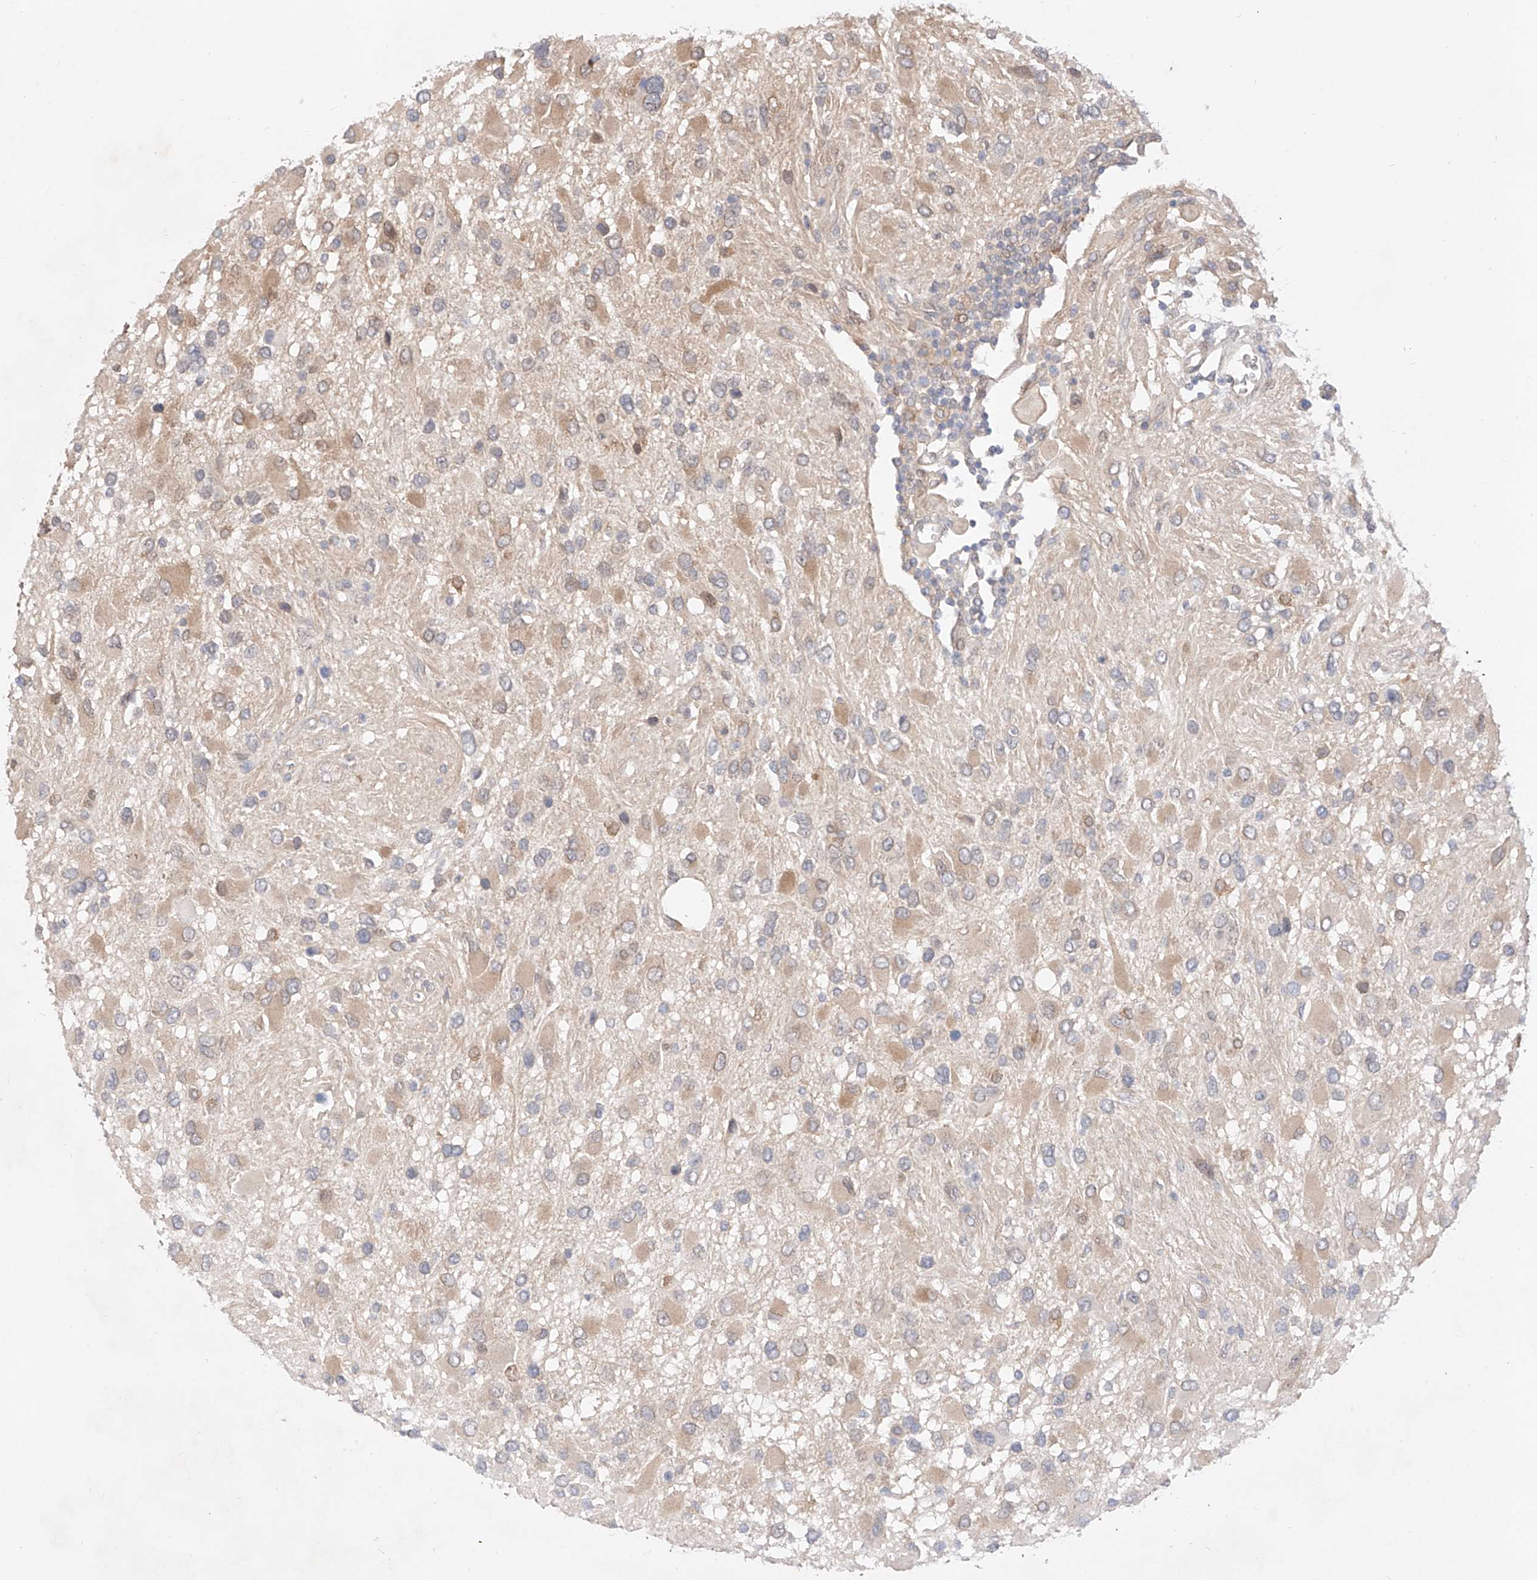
{"staining": {"intensity": "weak", "quantity": "25%-75%", "location": "cytoplasmic/membranous"}, "tissue": "glioma", "cell_type": "Tumor cells", "image_type": "cancer", "snomed": [{"axis": "morphology", "description": "Glioma, malignant, High grade"}, {"axis": "topography", "description": "Brain"}], "caption": "Human glioma stained with a protein marker exhibits weak staining in tumor cells.", "gene": "ZNF124", "patient": {"sex": "male", "age": 53}}